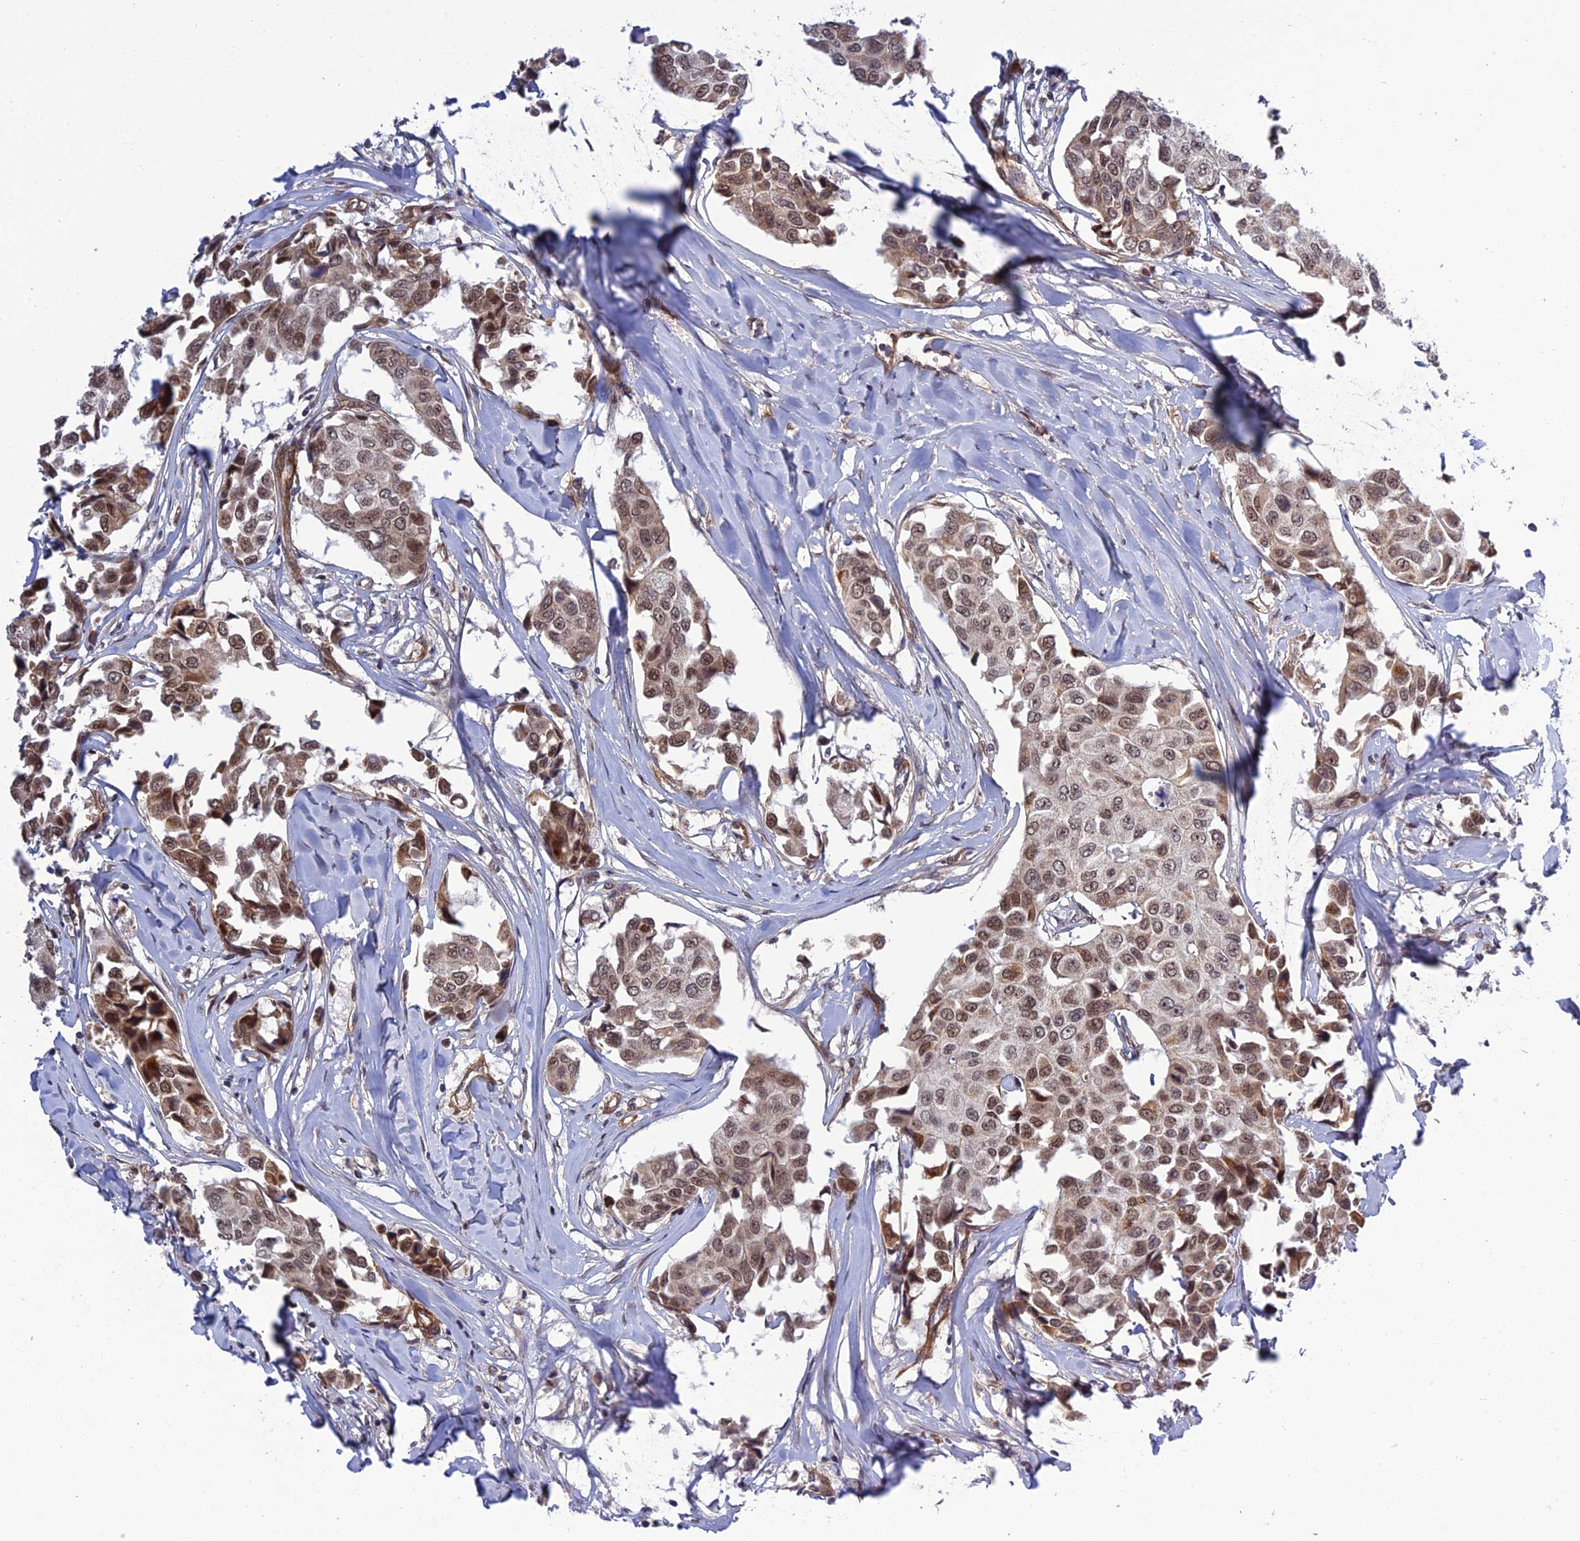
{"staining": {"intensity": "moderate", "quantity": ">75%", "location": "nuclear"}, "tissue": "breast cancer", "cell_type": "Tumor cells", "image_type": "cancer", "snomed": [{"axis": "morphology", "description": "Duct carcinoma"}, {"axis": "topography", "description": "Breast"}], "caption": "A medium amount of moderate nuclear staining is present in about >75% of tumor cells in breast cancer (invasive ductal carcinoma) tissue. The staining was performed using DAB (3,3'-diaminobenzidine) to visualize the protein expression in brown, while the nuclei were stained in blue with hematoxylin (Magnification: 20x).", "gene": "REXO1", "patient": {"sex": "female", "age": 80}}